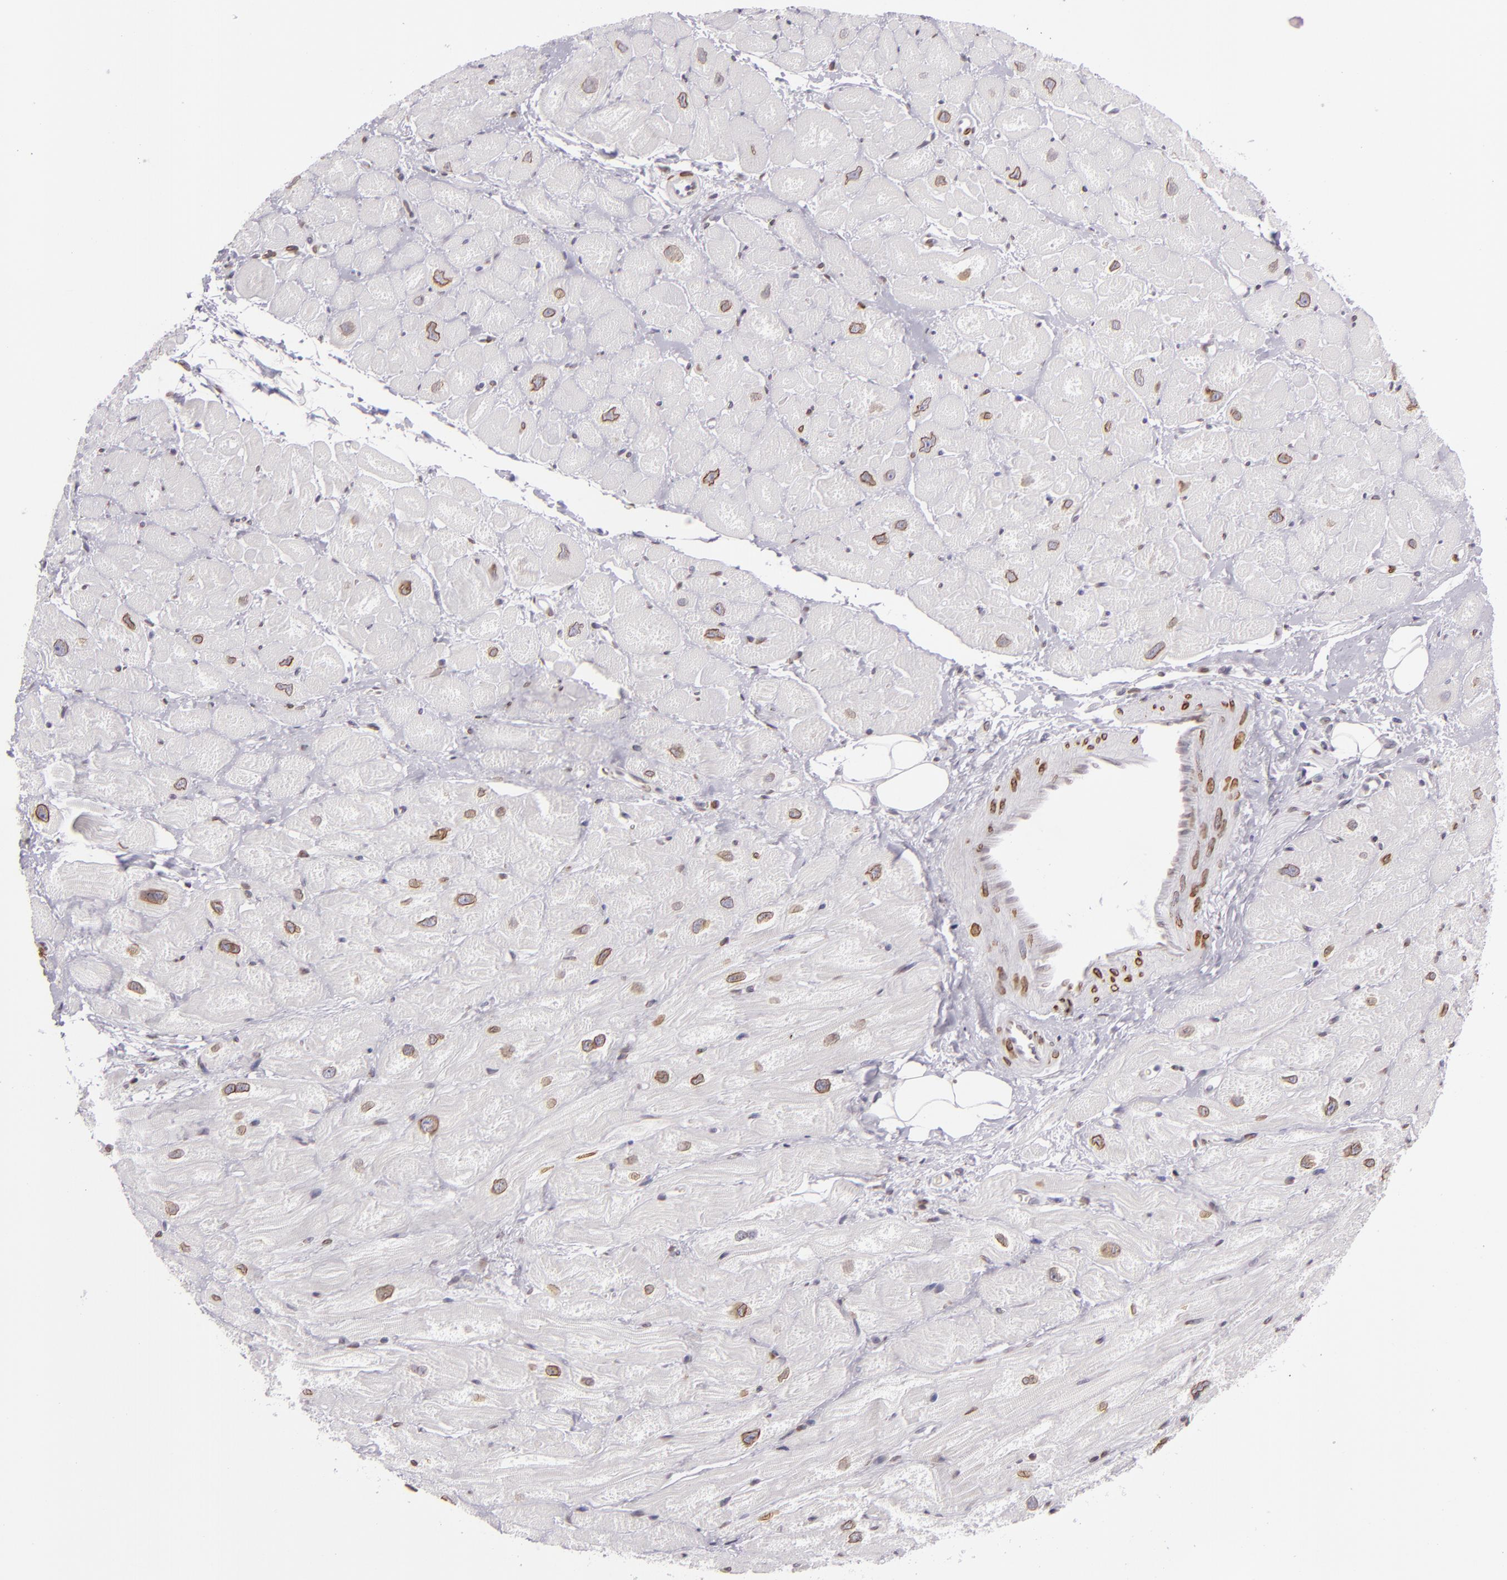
{"staining": {"intensity": "moderate", "quantity": ">75%", "location": "nuclear"}, "tissue": "heart muscle", "cell_type": "Cardiomyocytes", "image_type": "normal", "snomed": [{"axis": "morphology", "description": "Normal tissue, NOS"}, {"axis": "topography", "description": "Heart"}], "caption": "Immunohistochemistry (IHC) staining of unremarkable heart muscle, which displays medium levels of moderate nuclear staining in approximately >75% of cardiomyocytes indicating moderate nuclear protein expression. The staining was performed using DAB (brown) for protein detection and nuclei were counterstained in hematoxylin (blue).", "gene": "EMD", "patient": {"sex": "male", "age": 49}}